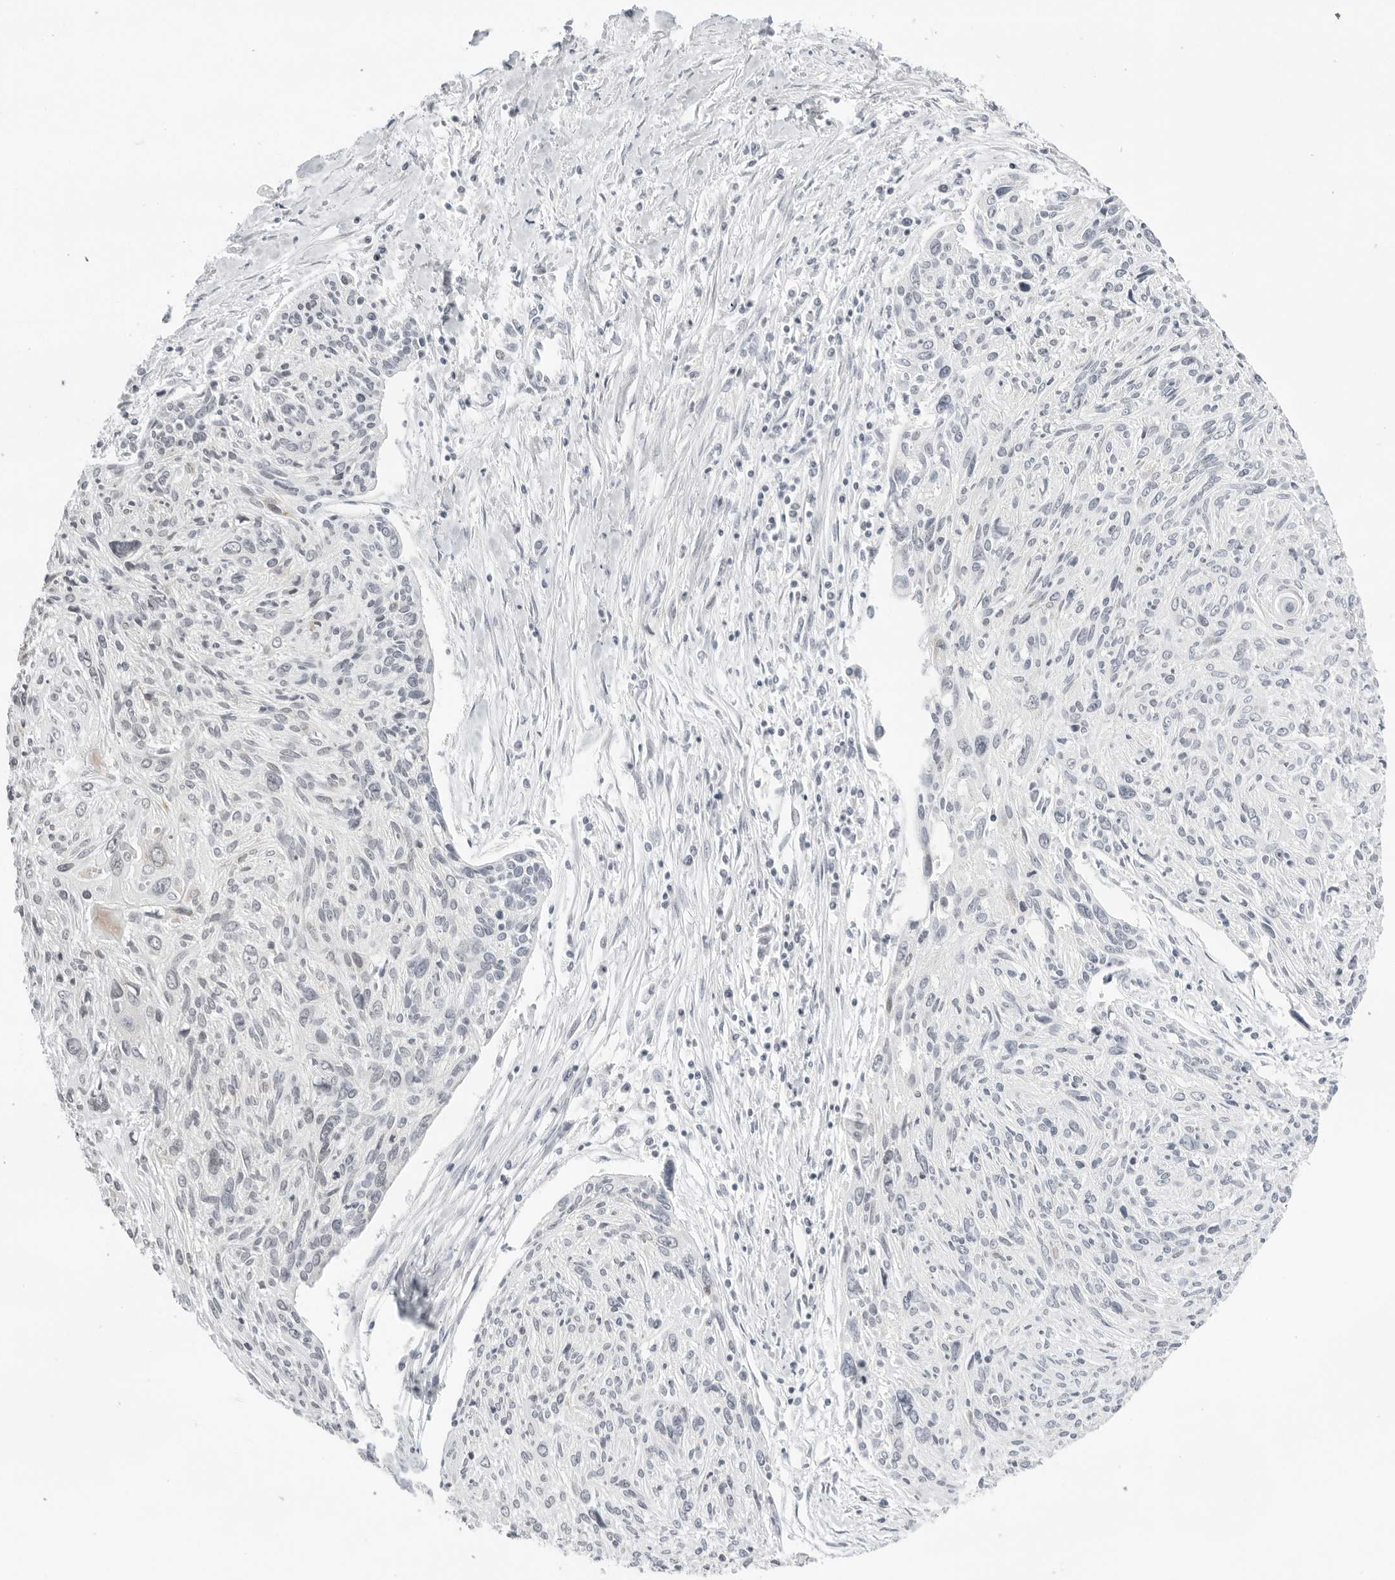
{"staining": {"intensity": "negative", "quantity": "none", "location": "none"}, "tissue": "cervical cancer", "cell_type": "Tumor cells", "image_type": "cancer", "snomed": [{"axis": "morphology", "description": "Squamous cell carcinoma, NOS"}, {"axis": "topography", "description": "Cervix"}], "caption": "The micrograph shows no staining of tumor cells in cervical cancer.", "gene": "MSH6", "patient": {"sex": "female", "age": 51}}